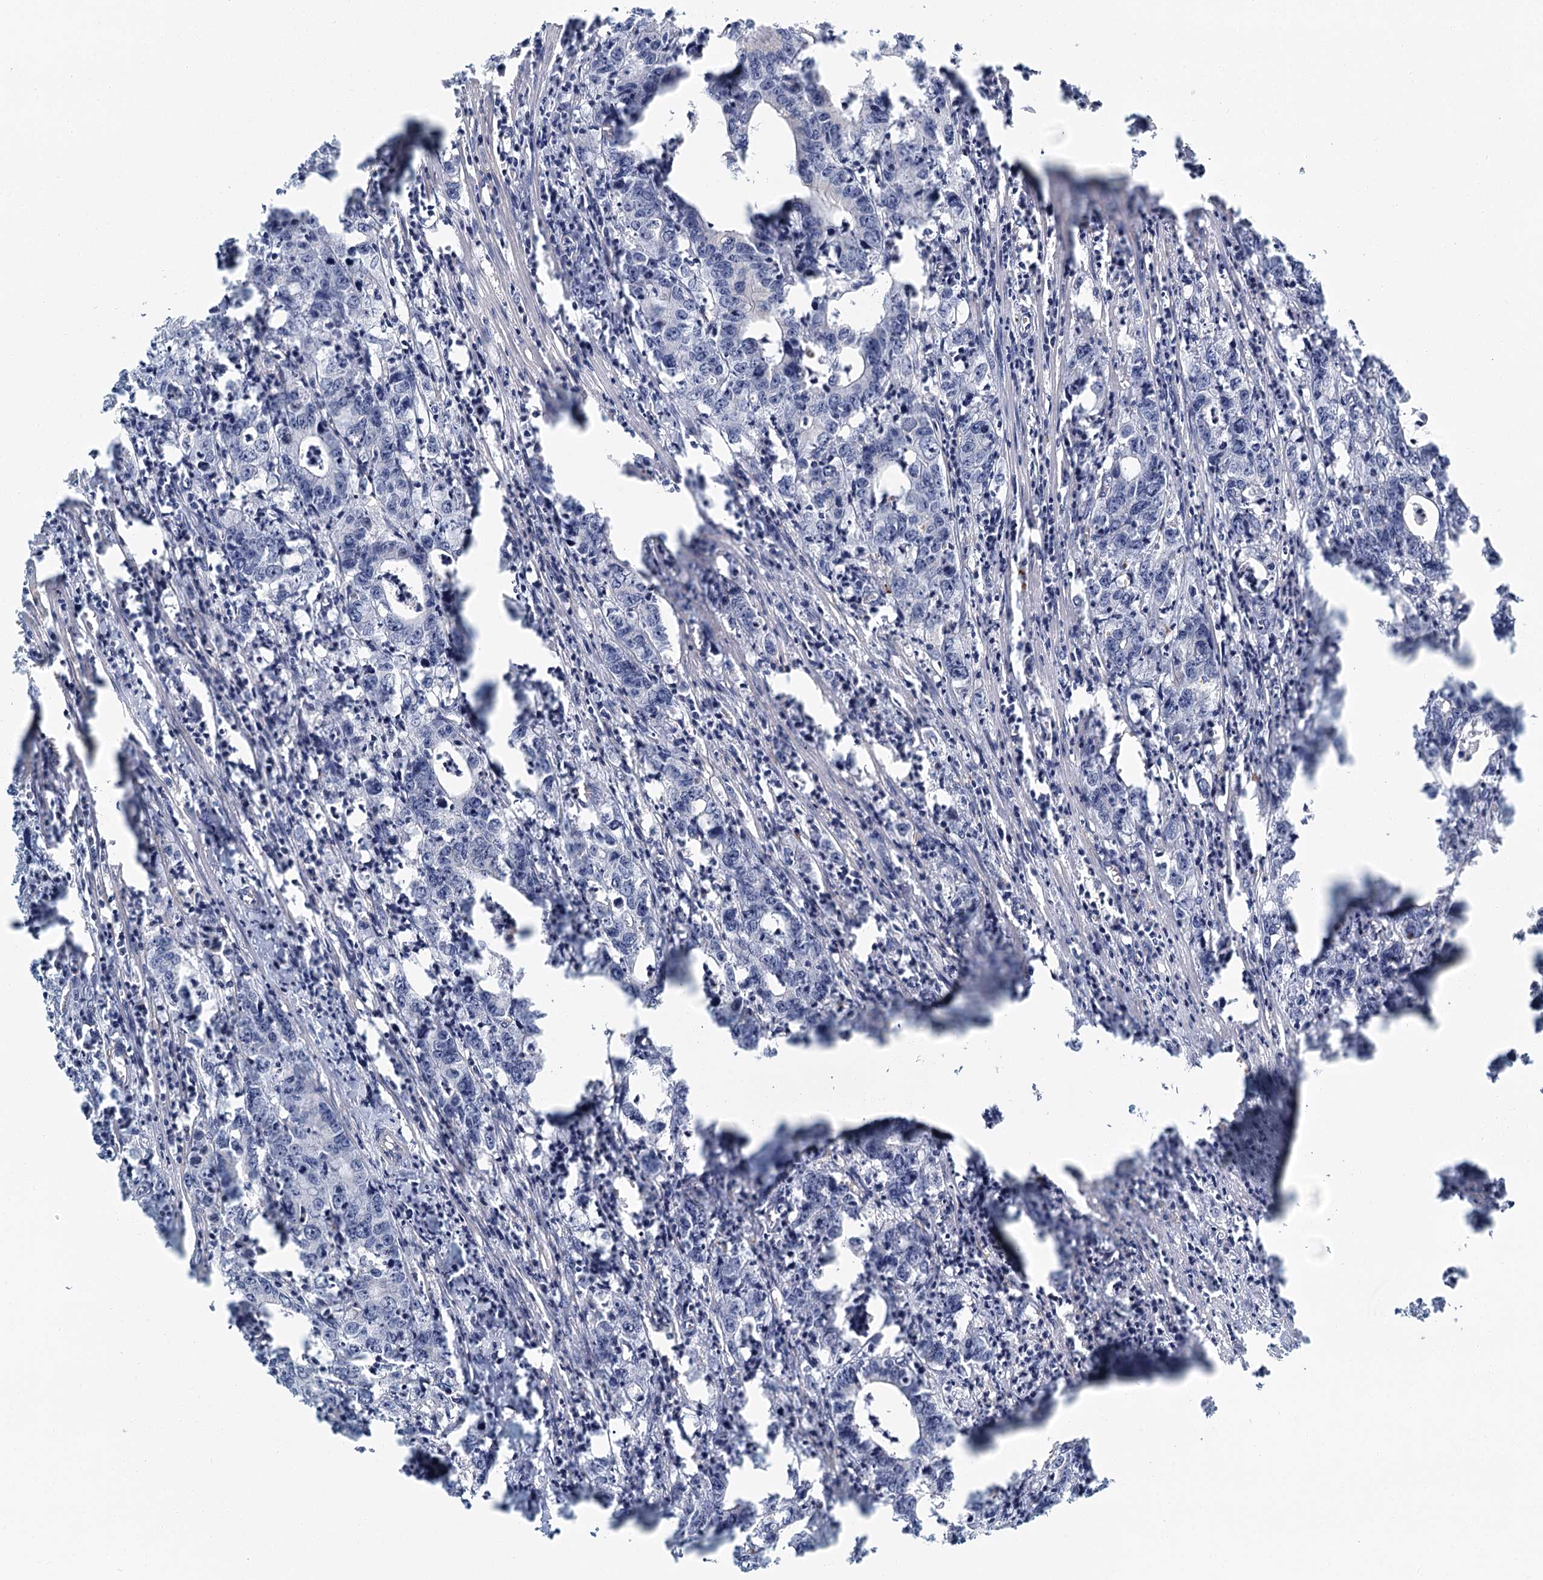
{"staining": {"intensity": "negative", "quantity": "none", "location": "none"}, "tissue": "colorectal cancer", "cell_type": "Tumor cells", "image_type": "cancer", "snomed": [{"axis": "morphology", "description": "Adenocarcinoma, NOS"}, {"axis": "topography", "description": "Colon"}], "caption": "Colorectal cancer (adenocarcinoma) stained for a protein using immunohistochemistry shows no positivity tumor cells.", "gene": "ZNF527", "patient": {"sex": "female", "age": 75}}